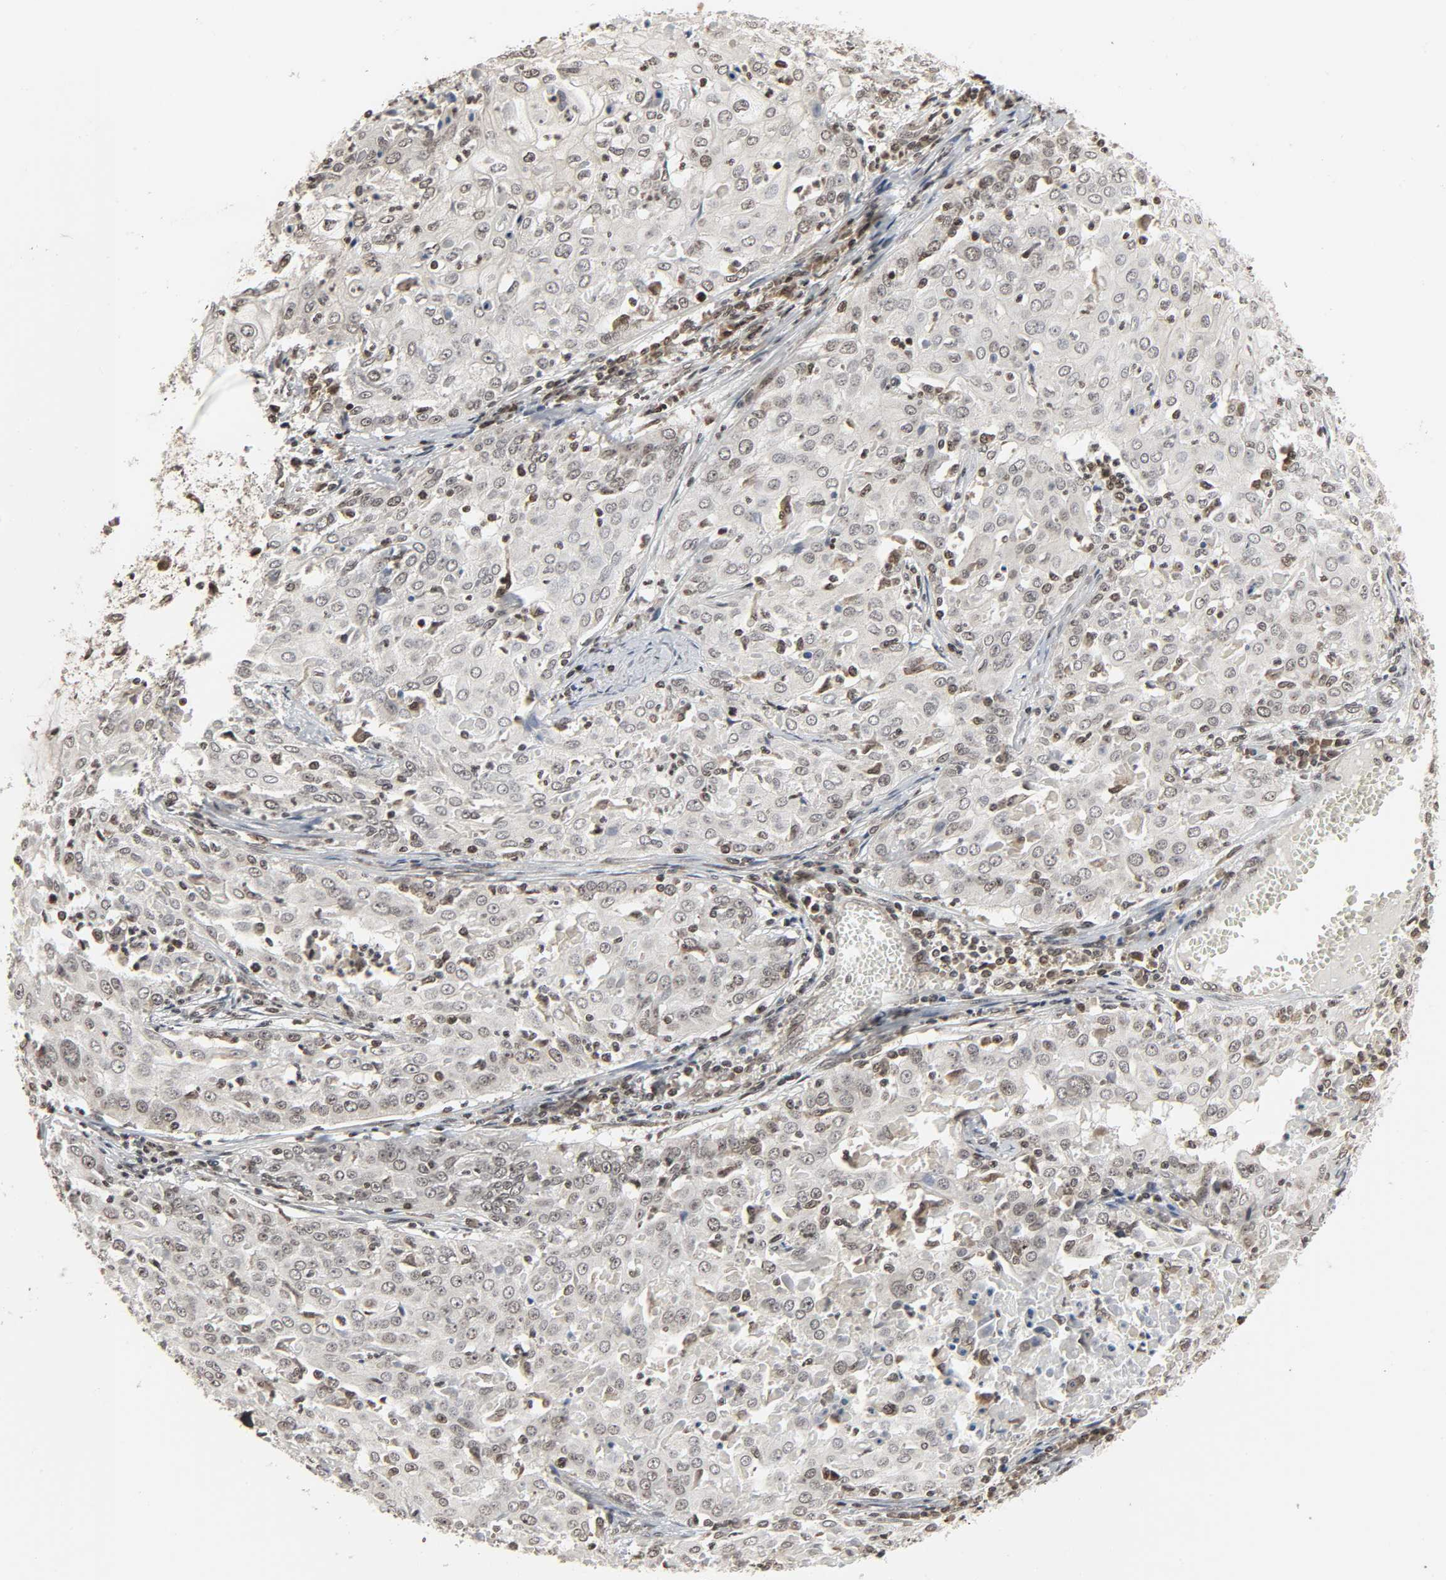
{"staining": {"intensity": "weak", "quantity": "<25%", "location": "nuclear"}, "tissue": "cervical cancer", "cell_type": "Tumor cells", "image_type": "cancer", "snomed": [{"axis": "morphology", "description": "Squamous cell carcinoma, NOS"}, {"axis": "topography", "description": "Cervix"}], "caption": "A photomicrograph of squamous cell carcinoma (cervical) stained for a protein shows no brown staining in tumor cells.", "gene": "XRCC1", "patient": {"sex": "female", "age": 39}}